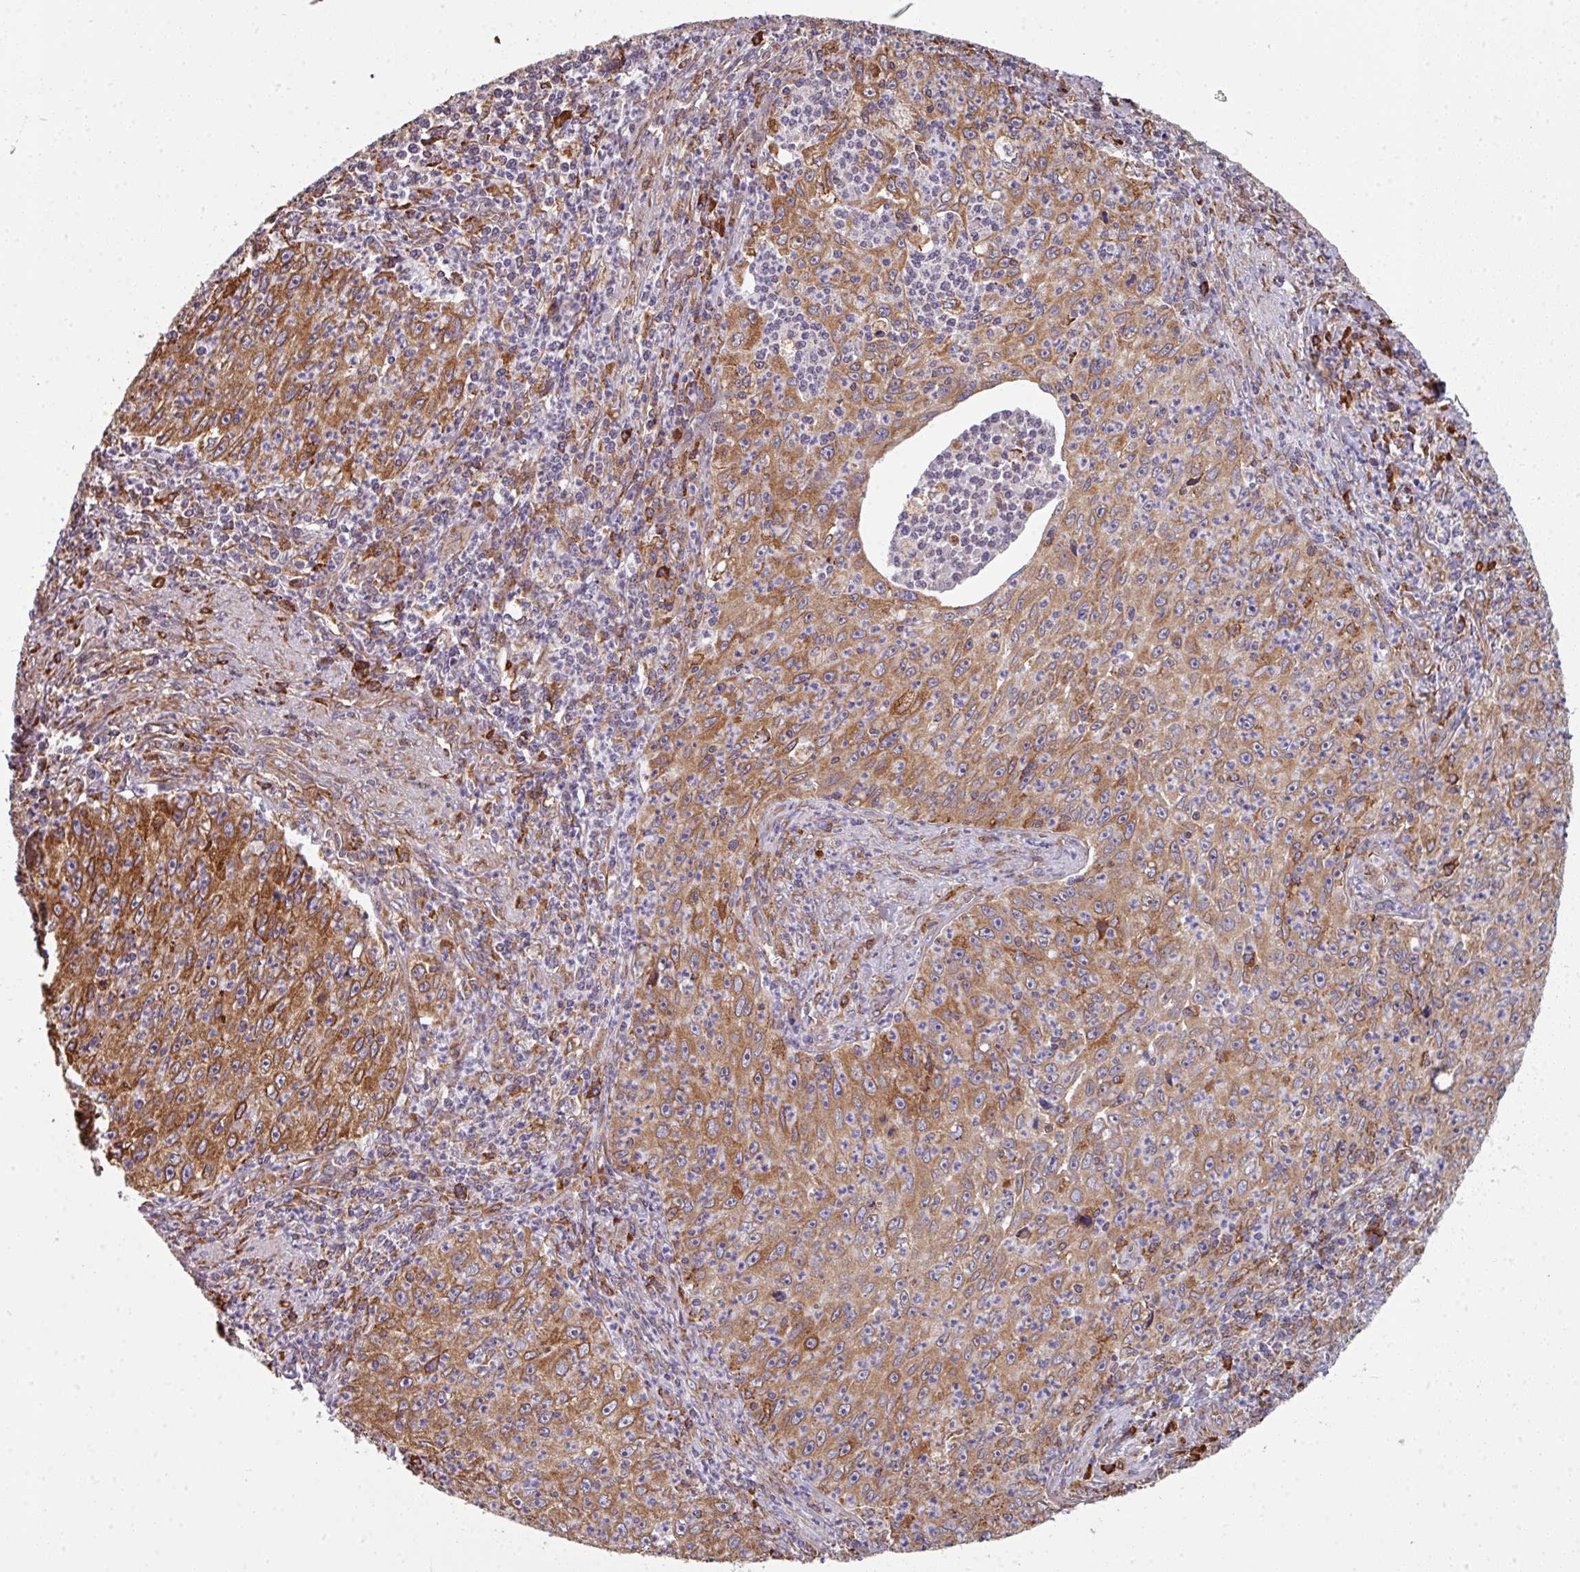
{"staining": {"intensity": "moderate", "quantity": ">75%", "location": "cytoplasmic/membranous"}, "tissue": "cervical cancer", "cell_type": "Tumor cells", "image_type": "cancer", "snomed": [{"axis": "morphology", "description": "Squamous cell carcinoma, NOS"}, {"axis": "topography", "description": "Cervix"}], "caption": "Tumor cells reveal medium levels of moderate cytoplasmic/membranous expression in about >75% of cells in human cervical cancer. Immunohistochemistry (ihc) stains the protein in brown and the nuclei are stained blue.", "gene": "FAT4", "patient": {"sex": "female", "age": 30}}